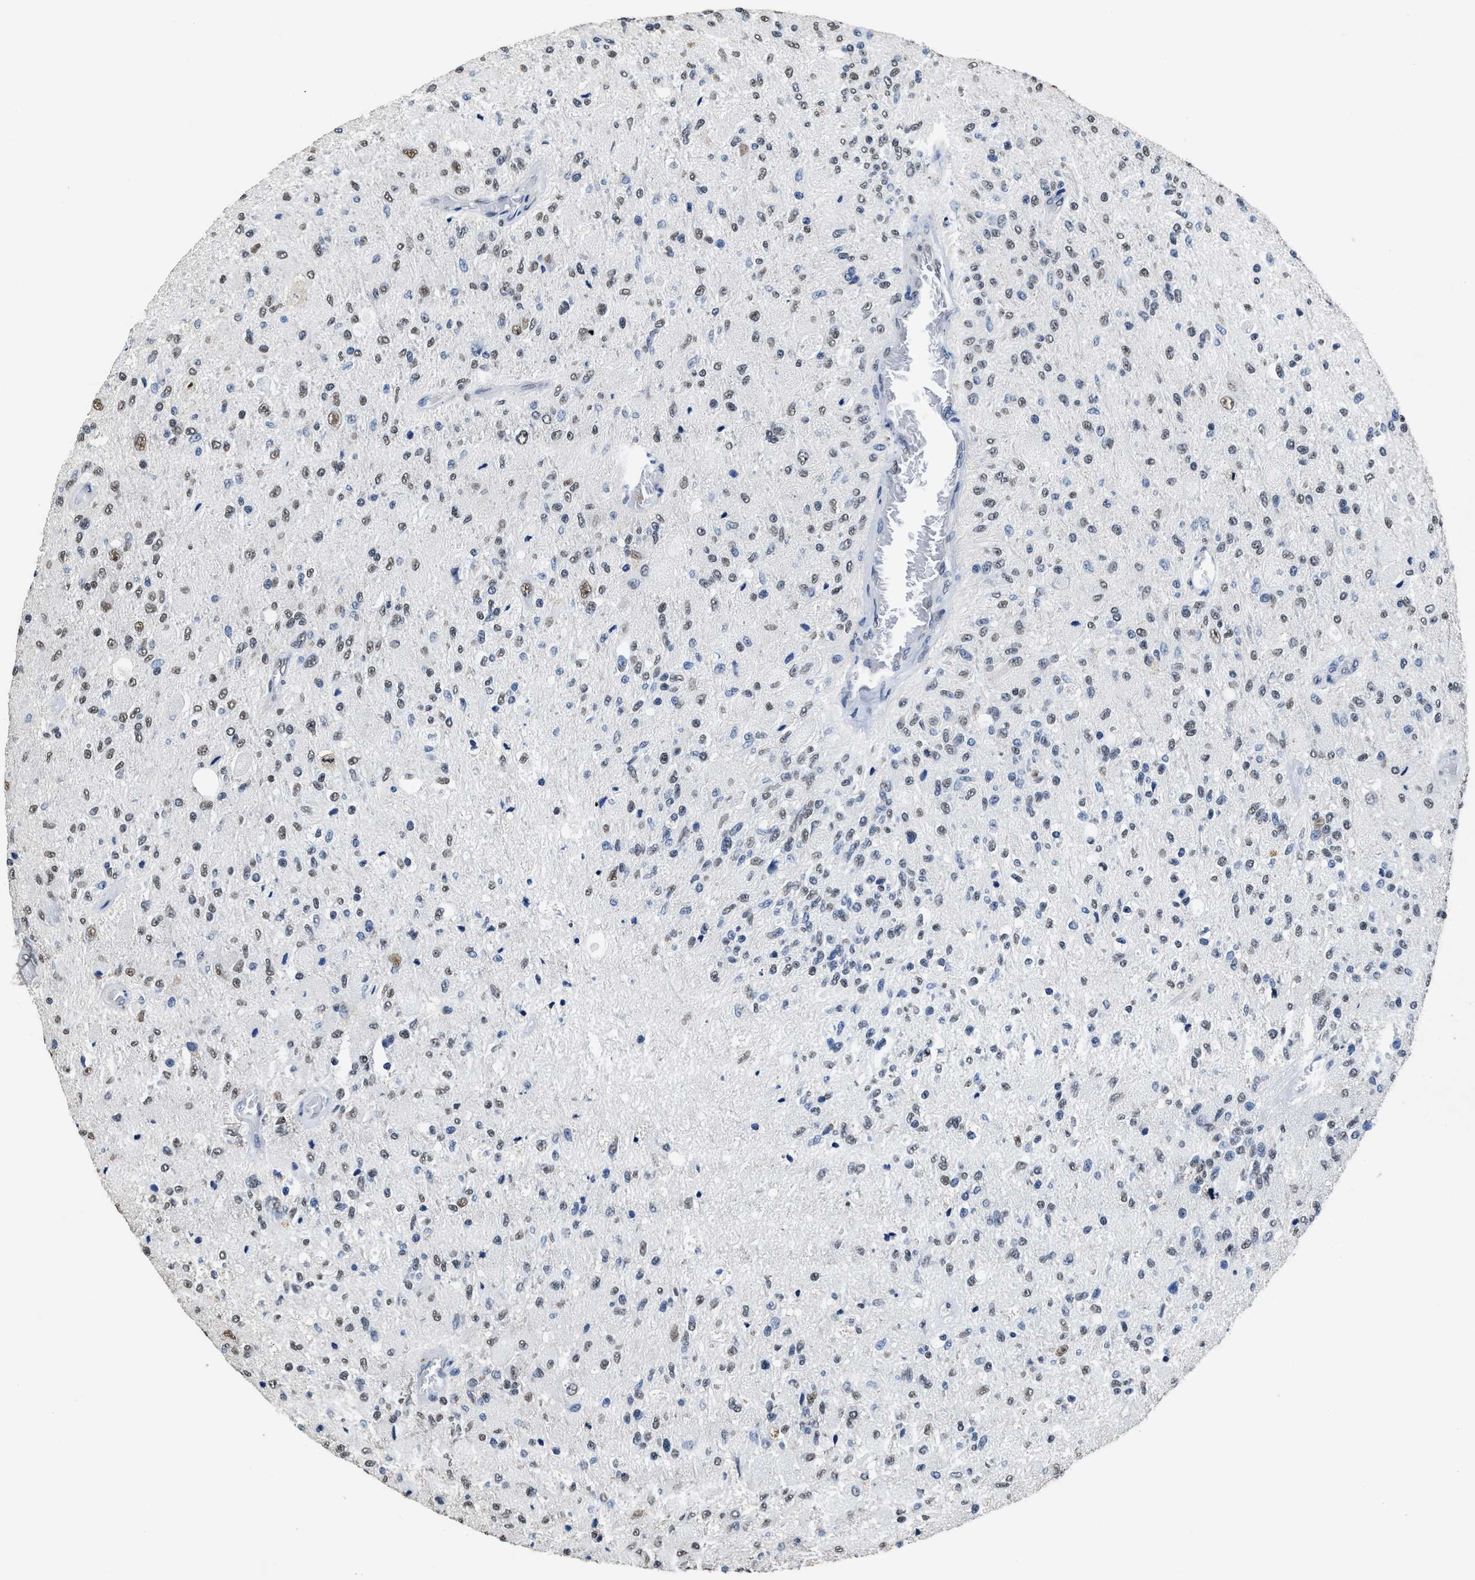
{"staining": {"intensity": "weak", "quantity": "25%-75%", "location": "nuclear"}, "tissue": "glioma", "cell_type": "Tumor cells", "image_type": "cancer", "snomed": [{"axis": "morphology", "description": "Normal tissue, NOS"}, {"axis": "morphology", "description": "Glioma, malignant, High grade"}, {"axis": "topography", "description": "Cerebral cortex"}], "caption": "Protein analysis of malignant glioma (high-grade) tissue displays weak nuclear positivity in approximately 25%-75% of tumor cells.", "gene": "SUPT16H", "patient": {"sex": "male", "age": 77}}